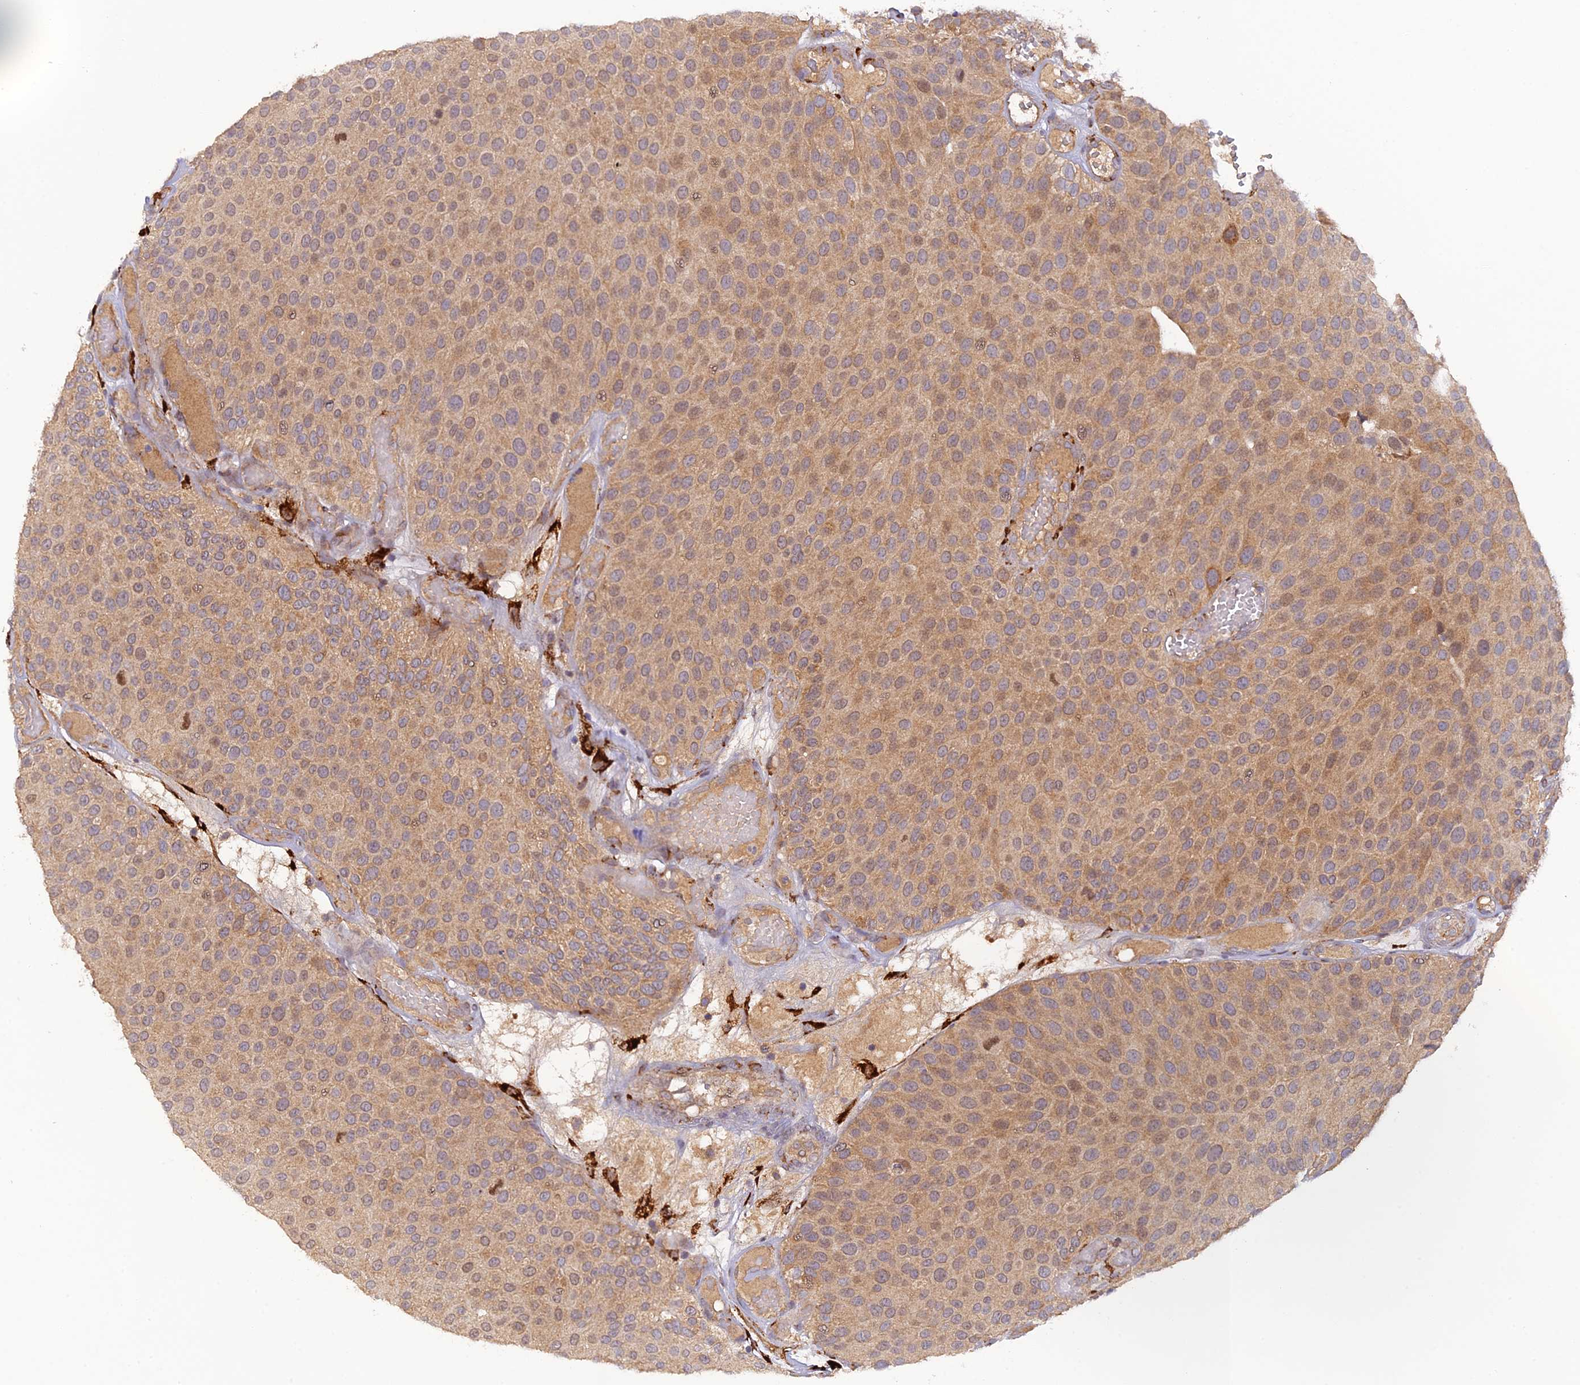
{"staining": {"intensity": "weak", "quantity": ">75%", "location": "cytoplasmic/membranous,nuclear"}, "tissue": "urothelial cancer", "cell_type": "Tumor cells", "image_type": "cancer", "snomed": [{"axis": "morphology", "description": "Urothelial carcinoma, Low grade"}, {"axis": "topography", "description": "Urinary bladder"}], "caption": "This histopathology image exhibits immunohistochemistry staining of urothelial cancer, with low weak cytoplasmic/membranous and nuclear expression in about >75% of tumor cells.", "gene": "P3H3", "patient": {"sex": "male", "age": 89}}